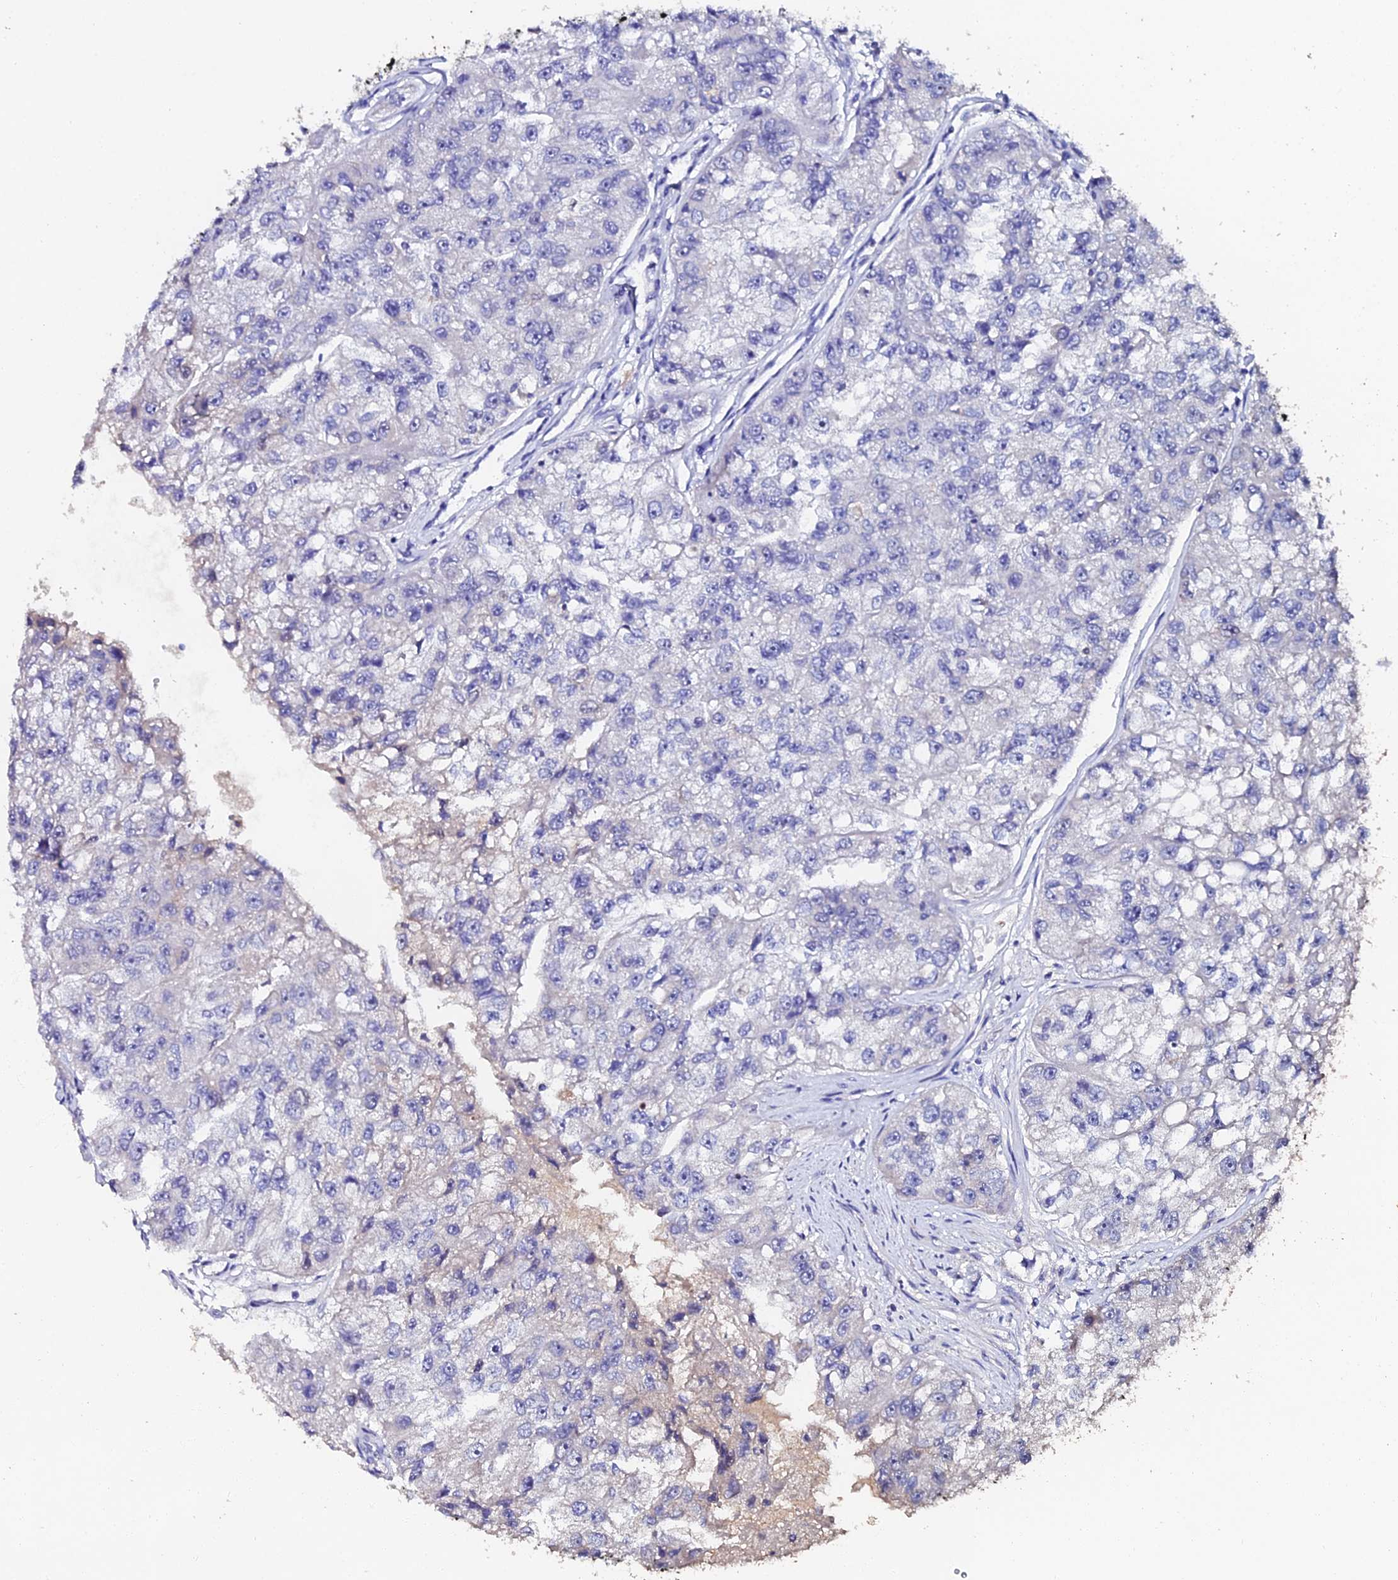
{"staining": {"intensity": "negative", "quantity": "none", "location": "none"}, "tissue": "renal cancer", "cell_type": "Tumor cells", "image_type": "cancer", "snomed": [{"axis": "morphology", "description": "Adenocarcinoma, NOS"}, {"axis": "topography", "description": "Kidney"}], "caption": "Micrograph shows no significant protein staining in tumor cells of renal cancer (adenocarcinoma). Brightfield microscopy of IHC stained with DAB (brown) and hematoxylin (blue), captured at high magnification.", "gene": "ESRRG", "patient": {"sex": "male", "age": 63}}